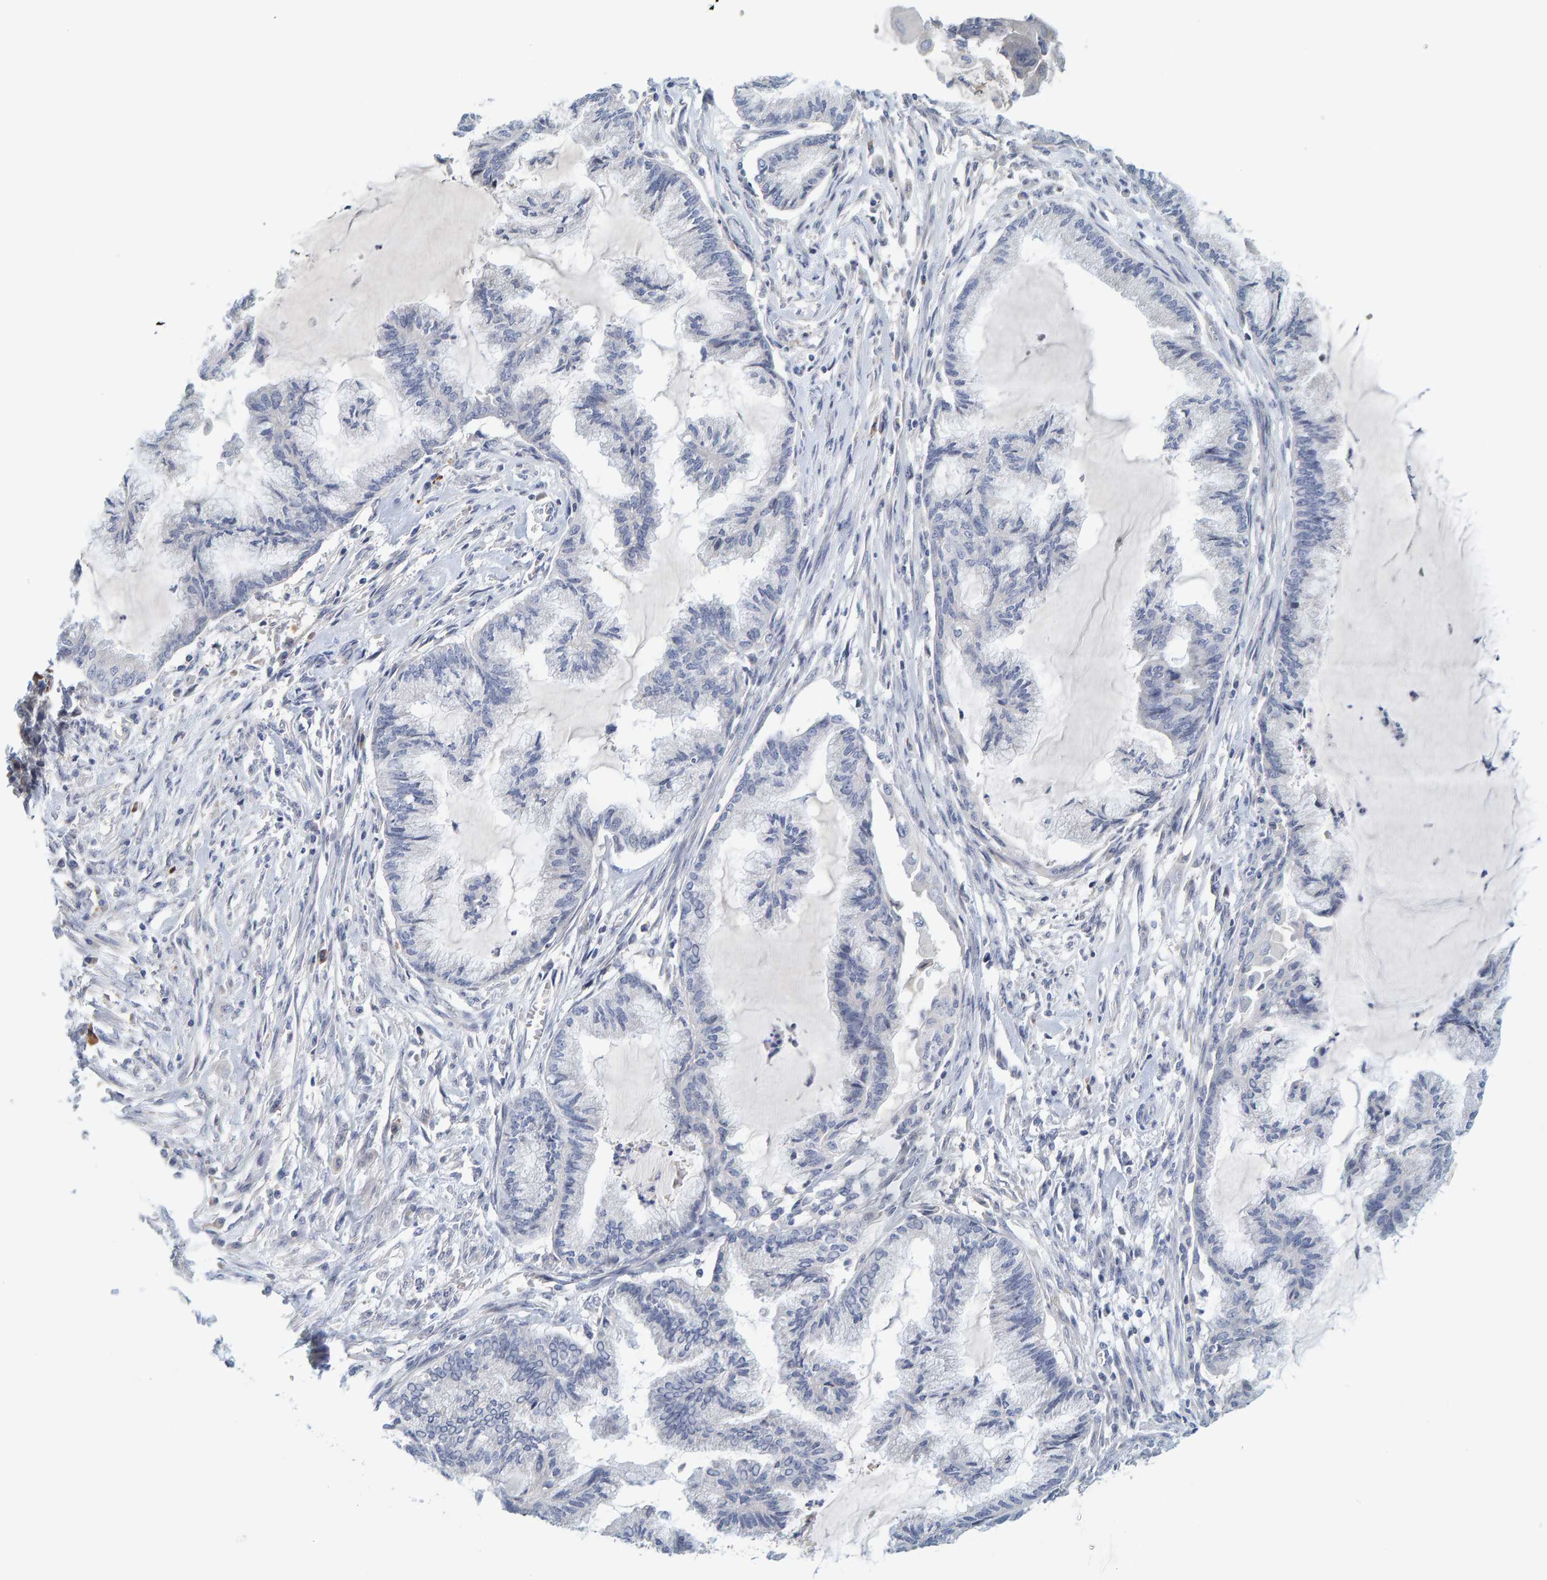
{"staining": {"intensity": "negative", "quantity": "none", "location": "none"}, "tissue": "endometrial cancer", "cell_type": "Tumor cells", "image_type": "cancer", "snomed": [{"axis": "morphology", "description": "Adenocarcinoma, NOS"}, {"axis": "topography", "description": "Endometrium"}], "caption": "DAB (3,3'-diaminobenzidine) immunohistochemical staining of human adenocarcinoma (endometrial) shows no significant positivity in tumor cells.", "gene": "ZNF77", "patient": {"sex": "female", "age": 86}}